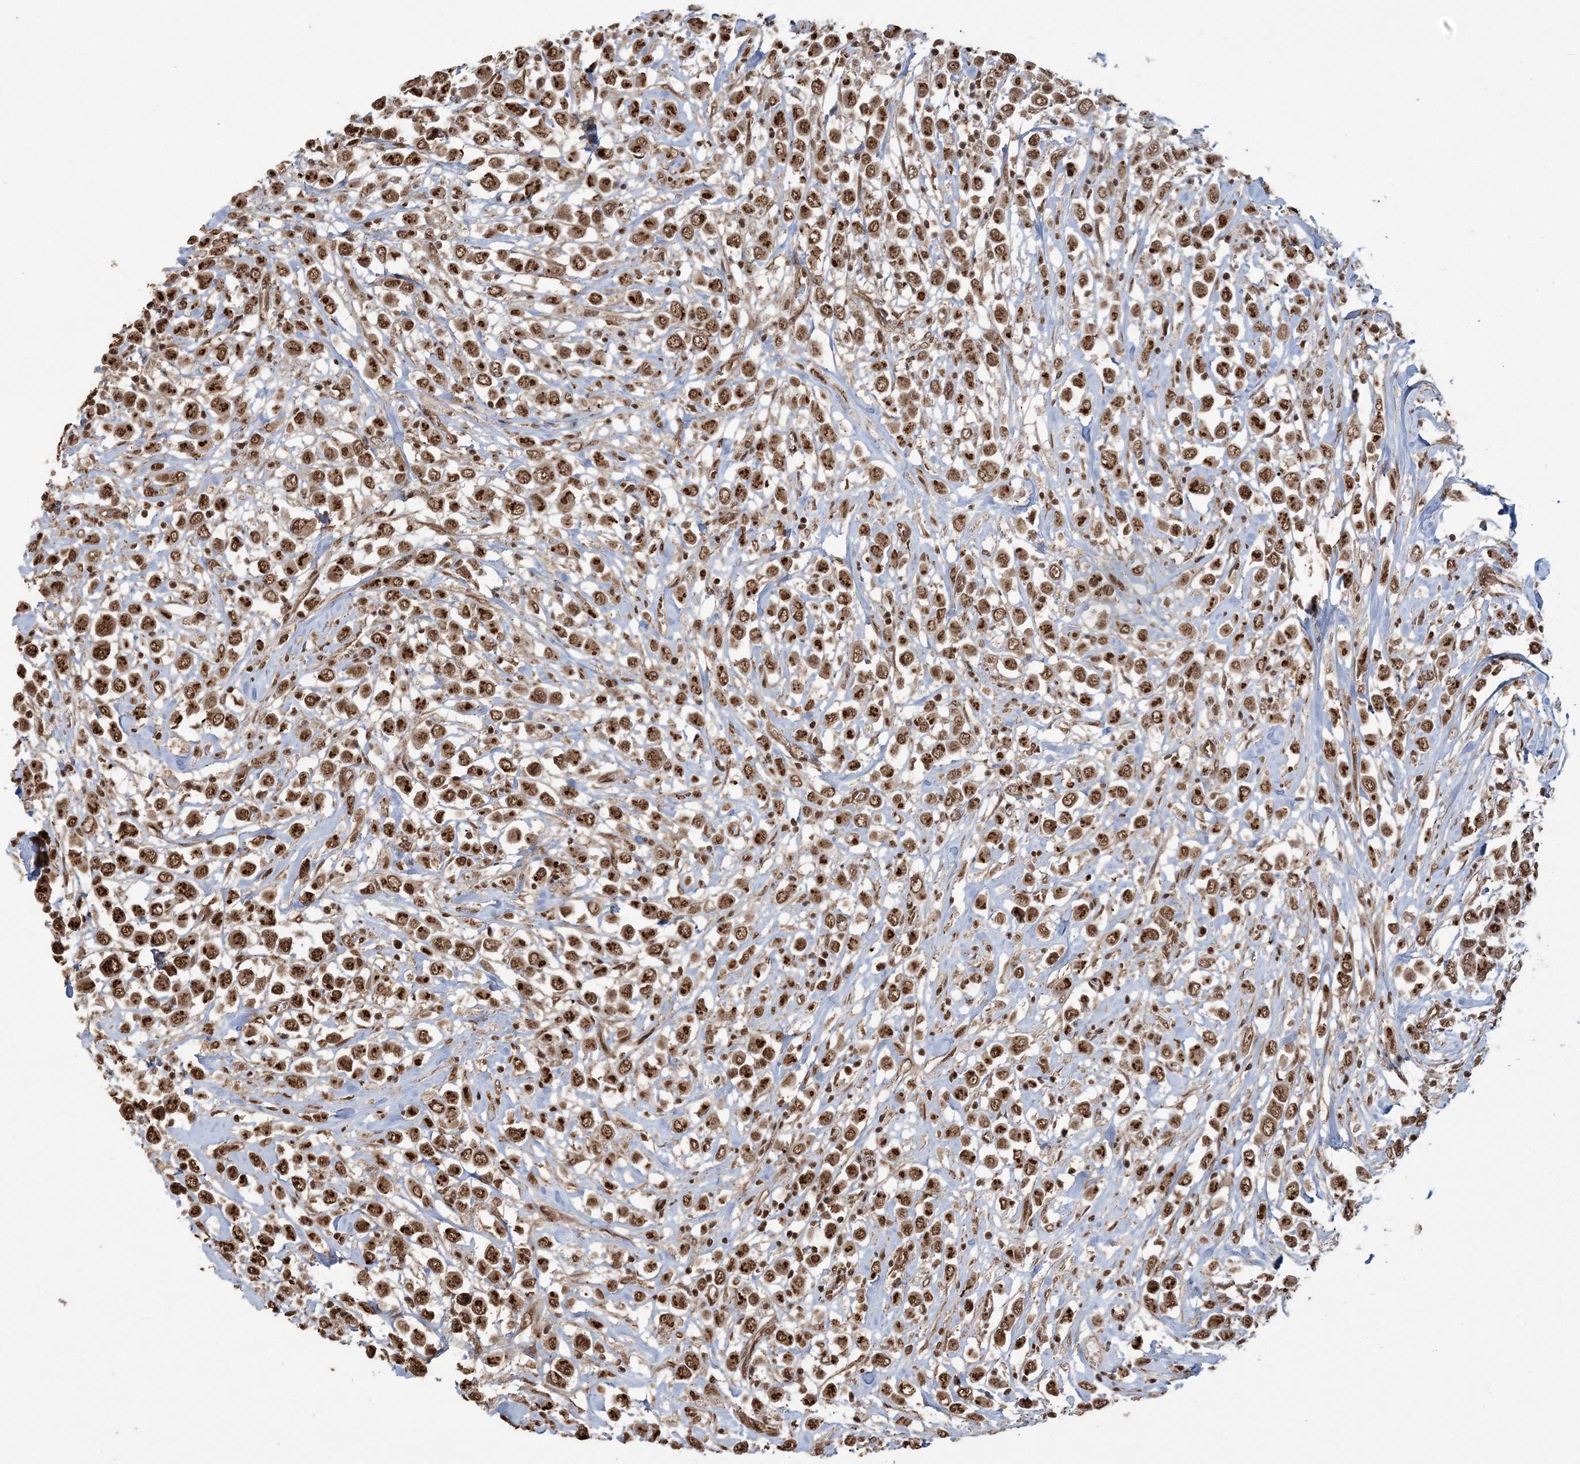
{"staining": {"intensity": "strong", "quantity": ">75%", "location": "nuclear"}, "tissue": "breast cancer", "cell_type": "Tumor cells", "image_type": "cancer", "snomed": [{"axis": "morphology", "description": "Duct carcinoma"}, {"axis": "topography", "description": "Breast"}], "caption": "Breast cancer tissue displays strong nuclear expression in about >75% of tumor cells Using DAB (brown) and hematoxylin (blue) stains, captured at high magnification using brightfield microscopy.", "gene": "ZNF839", "patient": {"sex": "female", "age": 61}}